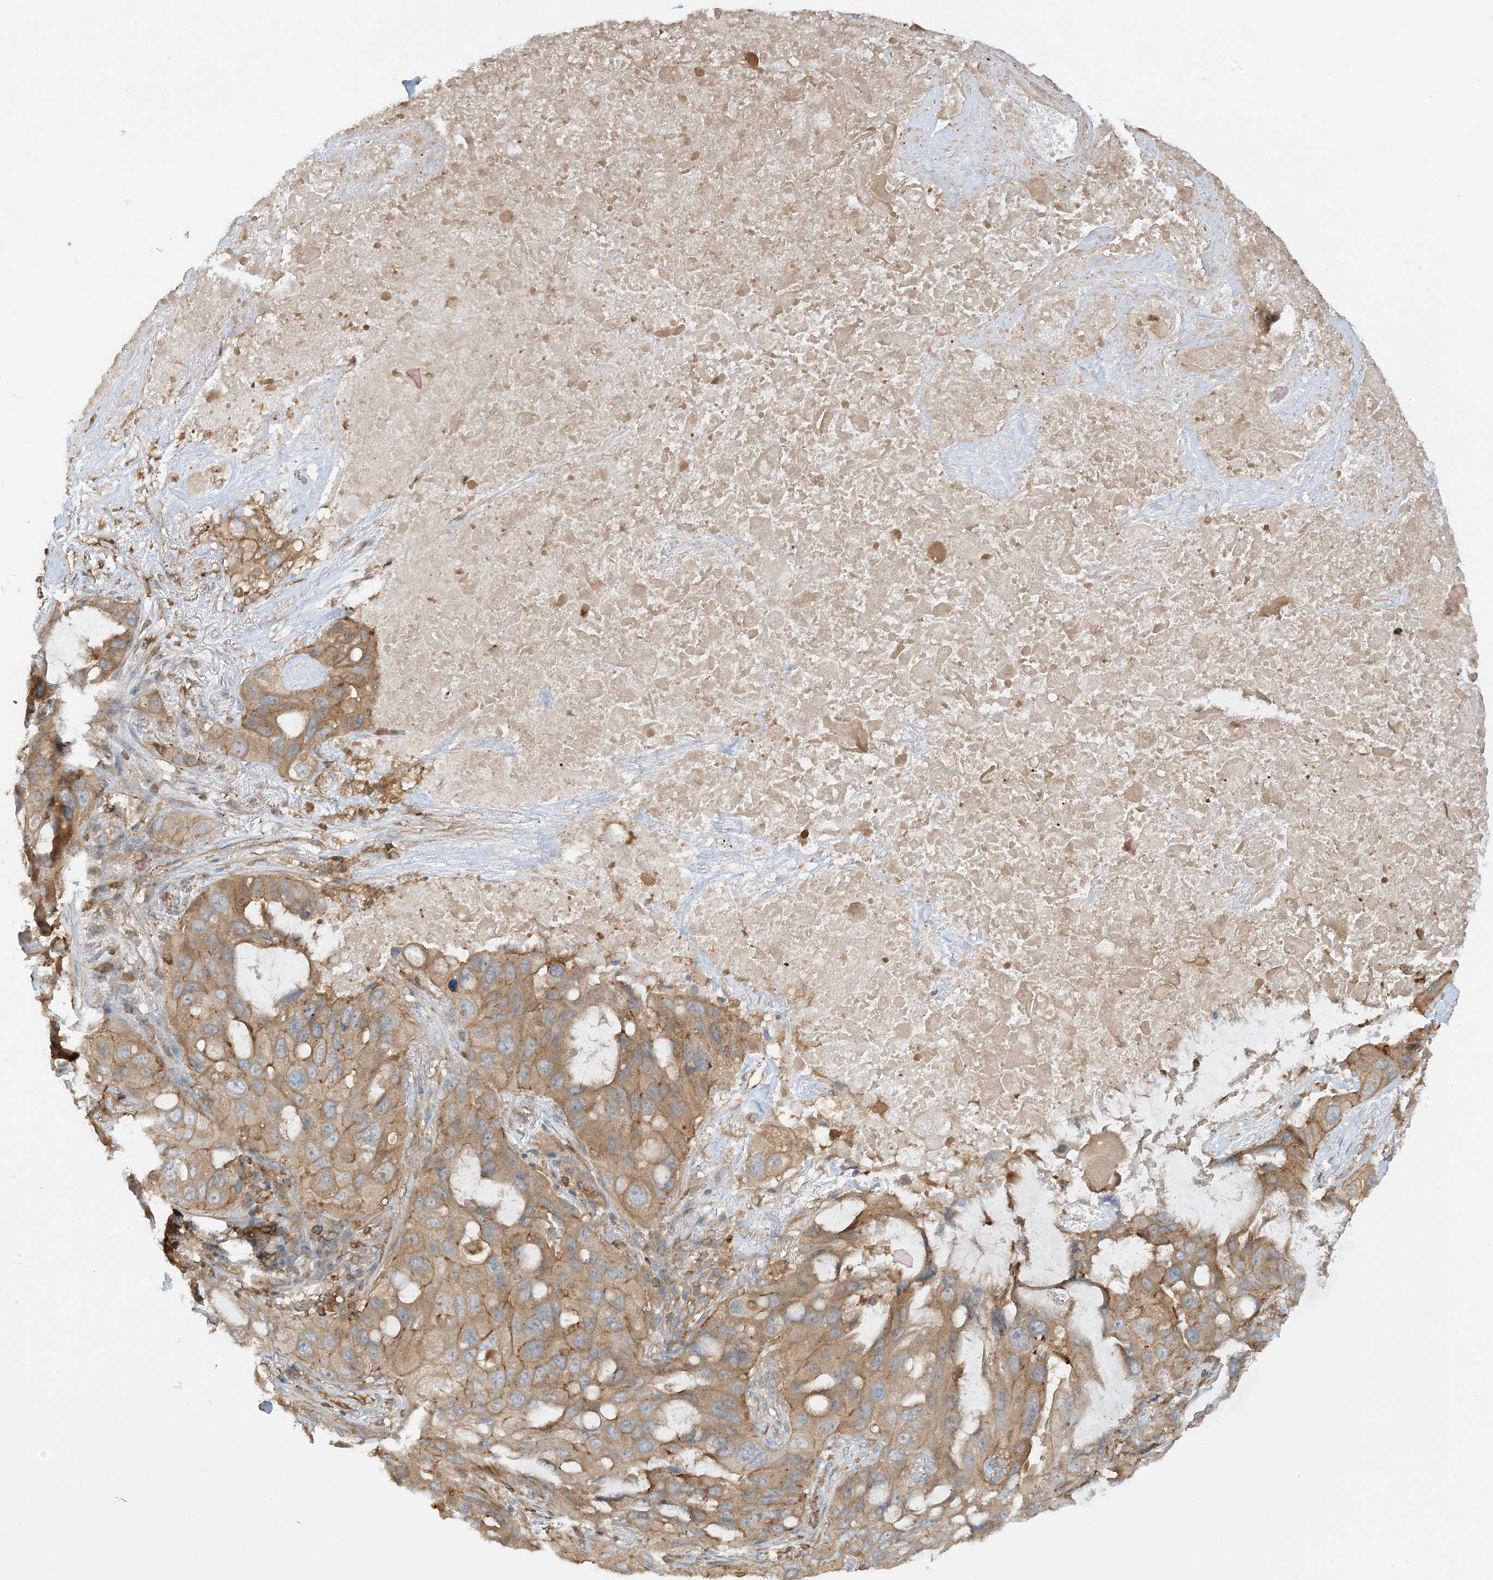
{"staining": {"intensity": "moderate", "quantity": ">75%", "location": "cytoplasmic/membranous"}, "tissue": "lung cancer", "cell_type": "Tumor cells", "image_type": "cancer", "snomed": [{"axis": "morphology", "description": "Squamous cell carcinoma, NOS"}, {"axis": "topography", "description": "Lung"}], "caption": "Protein expression analysis of lung squamous cell carcinoma demonstrates moderate cytoplasmic/membranous positivity in about >75% of tumor cells.", "gene": "CAPZB", "patient": {"sex": "female", "age": 73}}